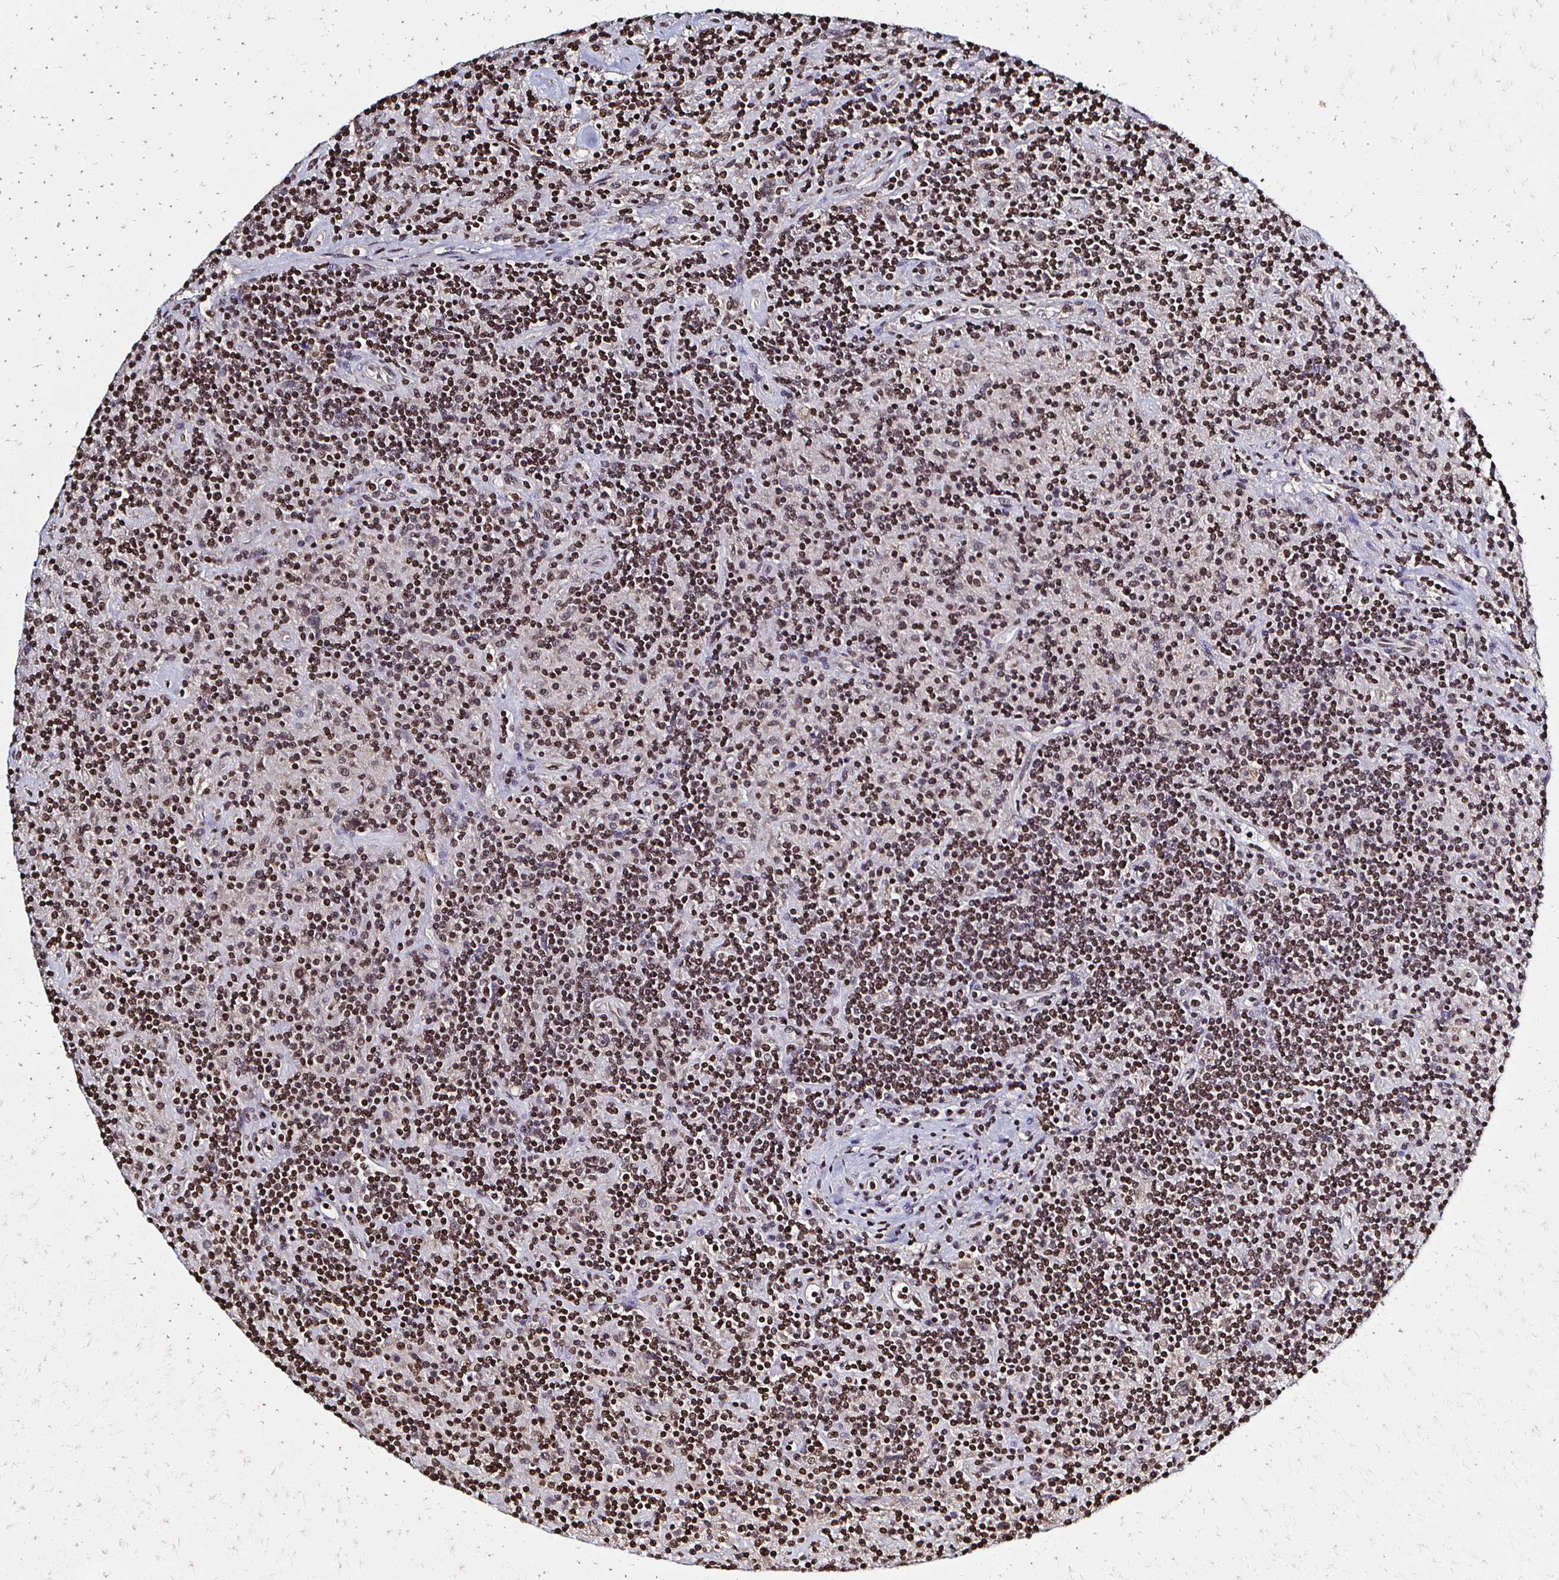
{"staining": {"intensity": "weak", "quantity": ">75%", "location": "nuclear"}, "tissue": "lymphoma", "cell_type": "Tumor cells", "image_type": "cancer", "snomed": [{"axis": "morphology", "description": "Hodgkin's disease, NOS"}, {"axis": "topography", "description": "Lymph node"}], "caption": "This micrograph shows Hodgkin's disease stained with immunohistochemistry (IHC) to label a protein in brown. The nuclear of tumor cells show weak positivity for the protein. Nuclei are counter-stained blue.", "gene": "HOXA9", "patient": {"sex": "male", "age": 70}}